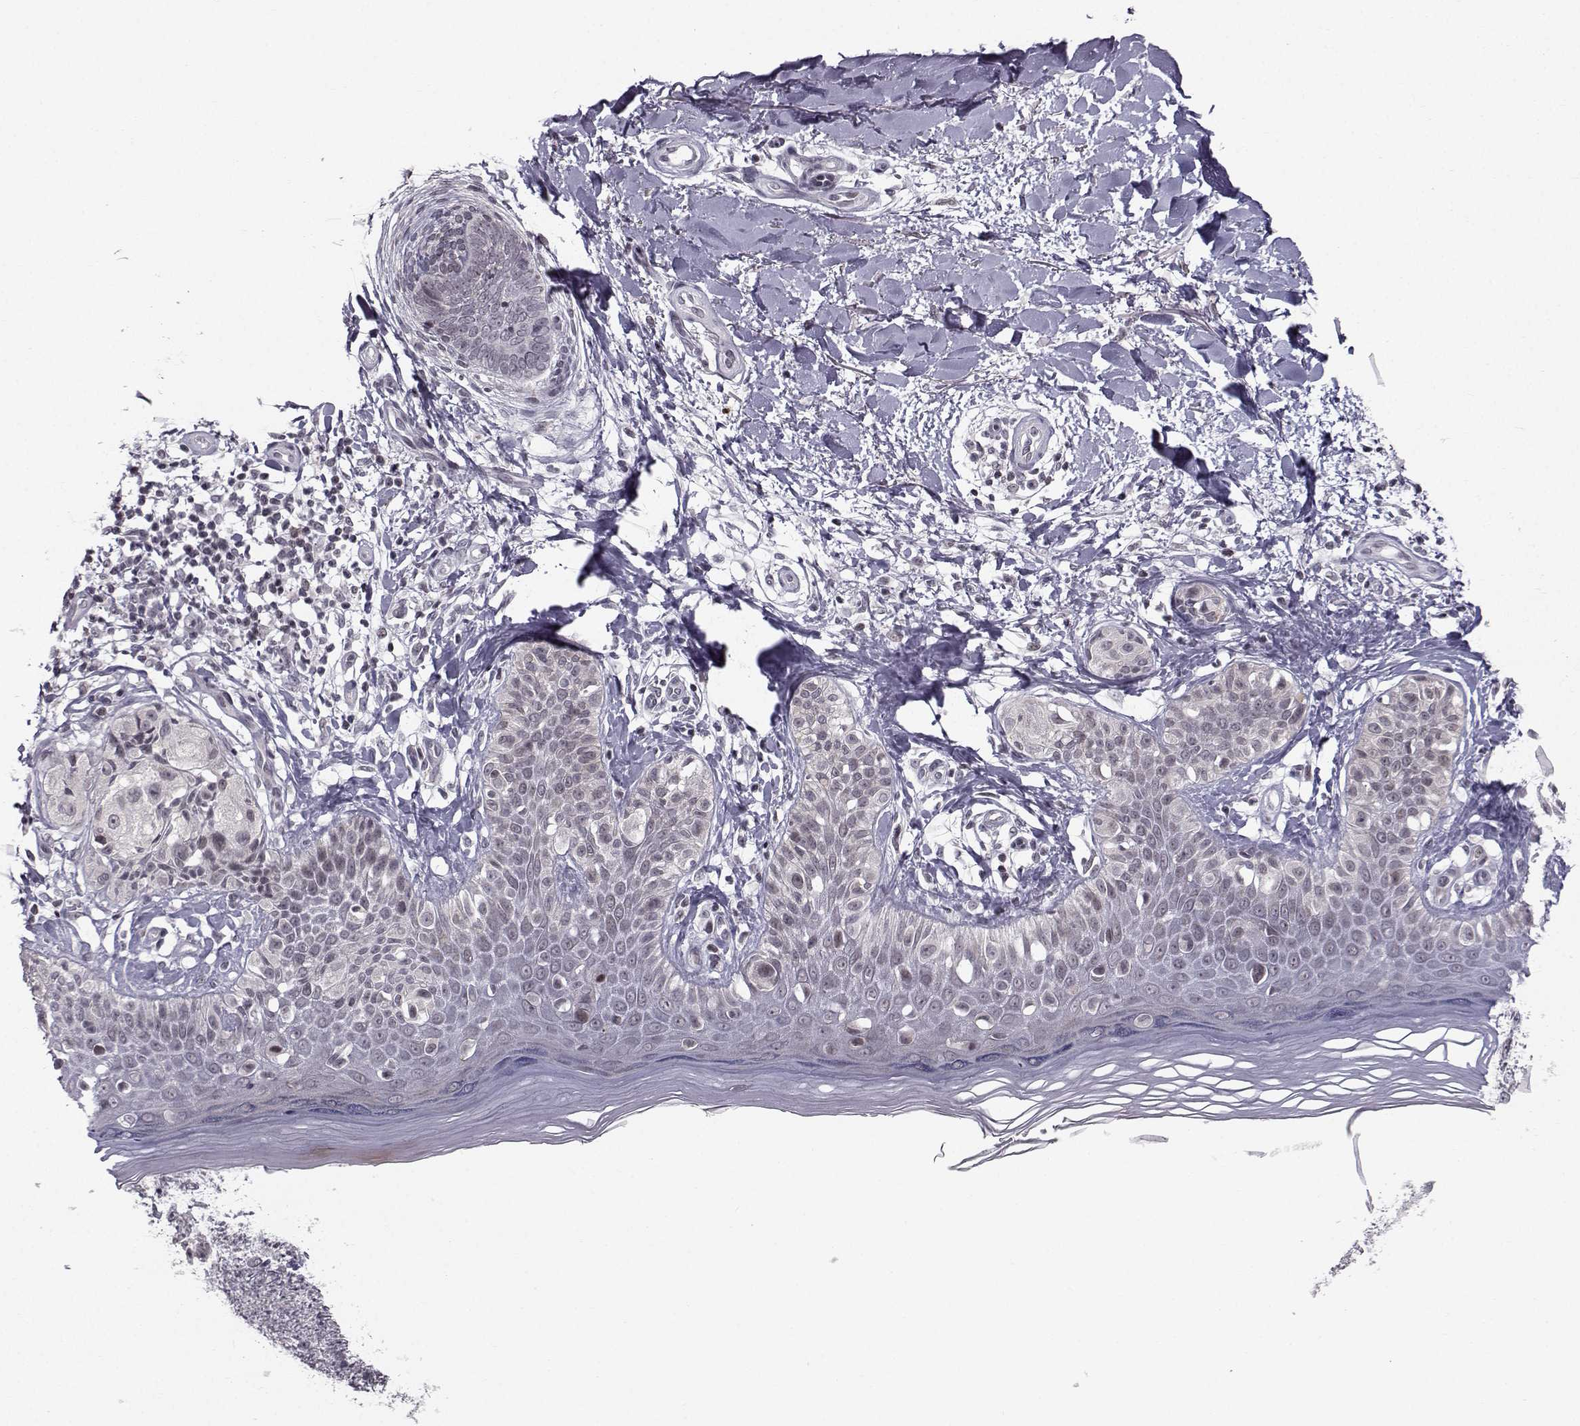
{"staining": {"intensity": "negative", "quantity": "none", "location": "none"}, "tissue": "melanoma", "cell_type": "Tumor cells", "image_type": "cancer", "snomed": [{"axis": "morphology", "description": "Malignant melanoma, NOS"}, {"axis": "topography", "description": "Skin"}], "caption": "The immunohistochemistry (IHC) micrograph has no significant positivity in tumor cells of malignant melanoma tissue.", "gene": "MARCHF4", "patient": {"sex": "female", "age": 73}}